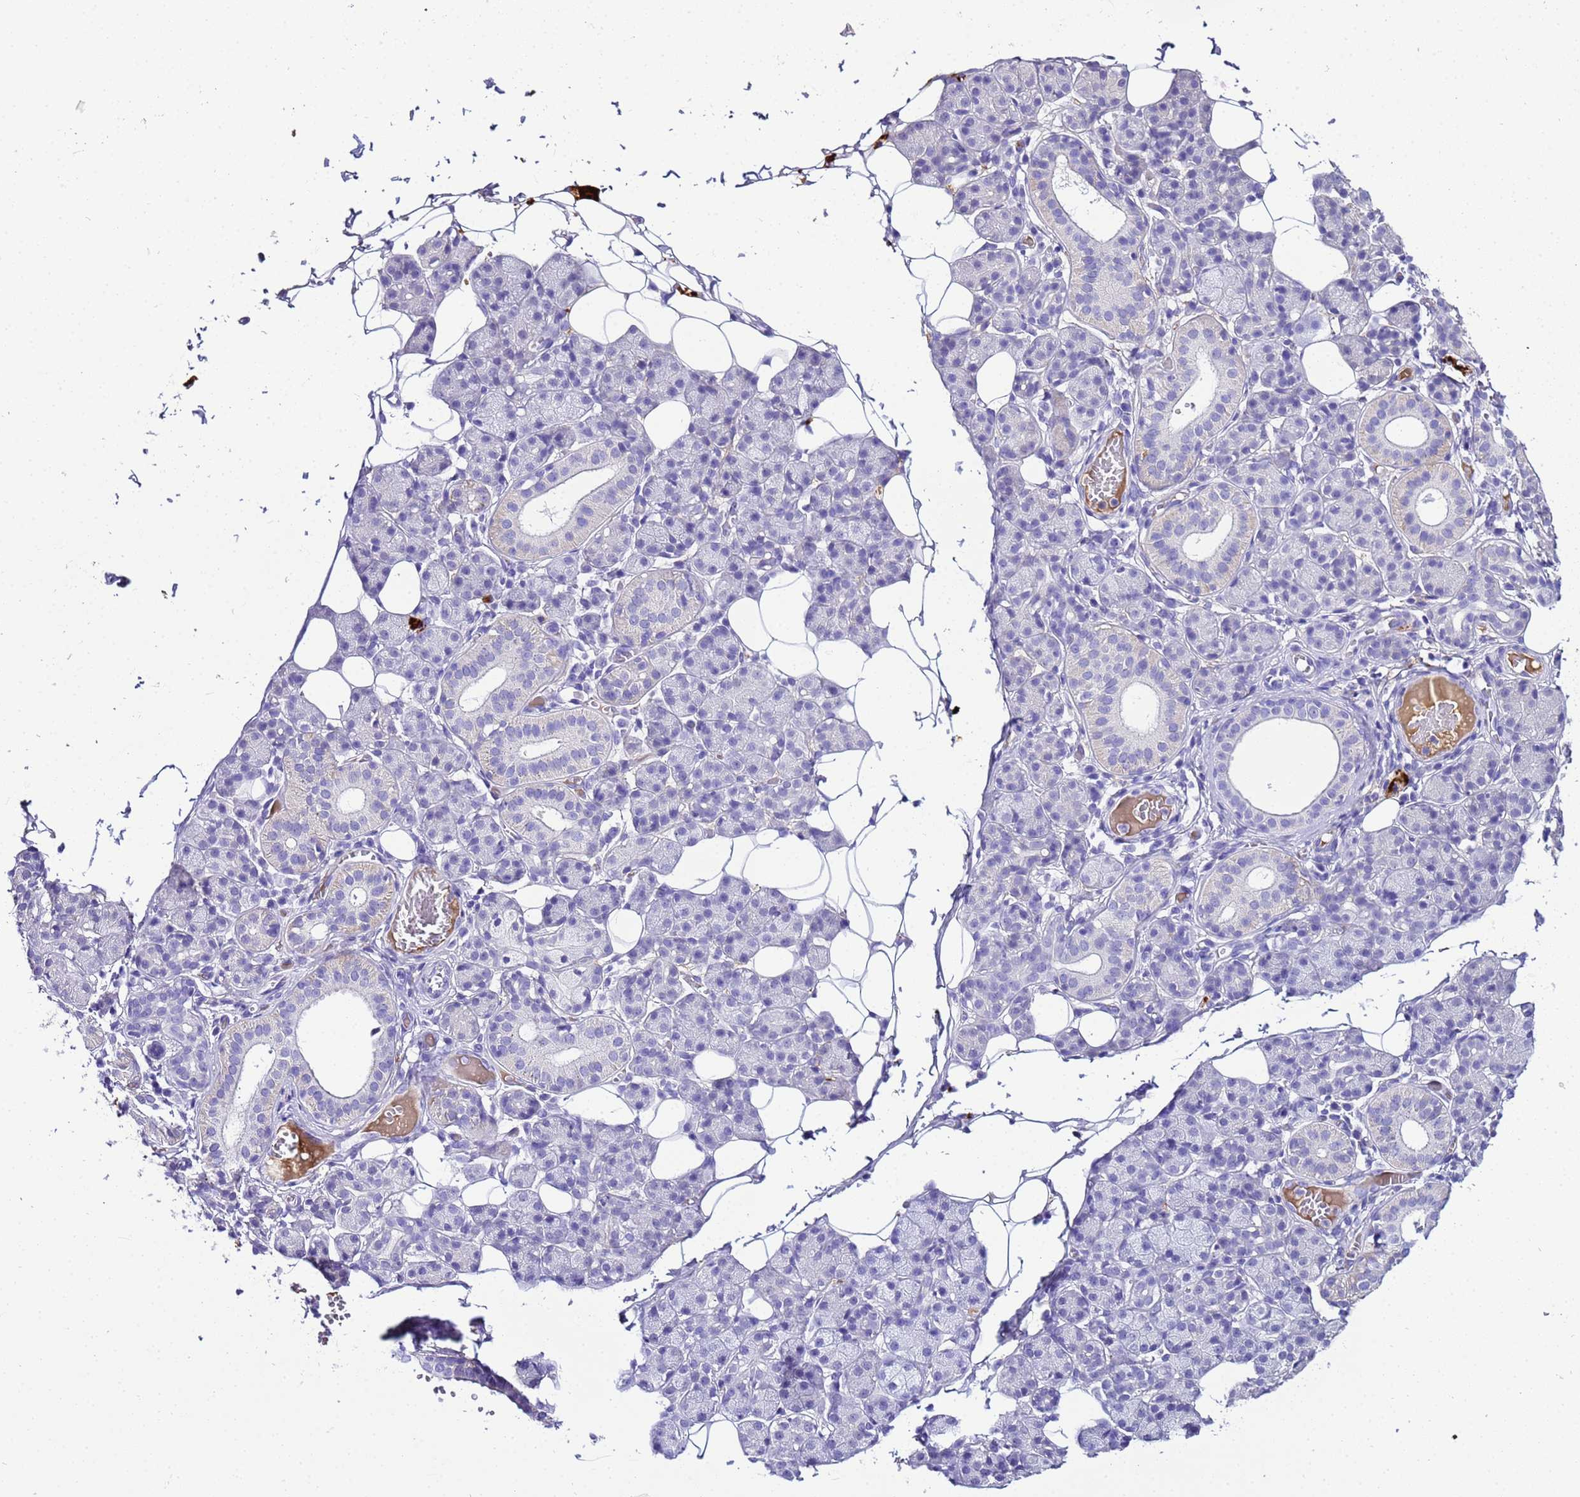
{"staining": {"intensity": "negative", "quantity": "none", "location": "none"}, "tissue": "salivary gland", "cell_type": "Glandular cells", "image_type": "normal", "snomed": [{"axis": "morphology", "description": "Normal tissue, NOS"}, {"axis": "topography", "description": "Salivary gland"}], "caption": "Immunohistochemical staining of benign human salivary gland exhibits no significant expression in glandular cells.", "gene": "CFHR1", "patient": {"sex": "female", "age": 33}}